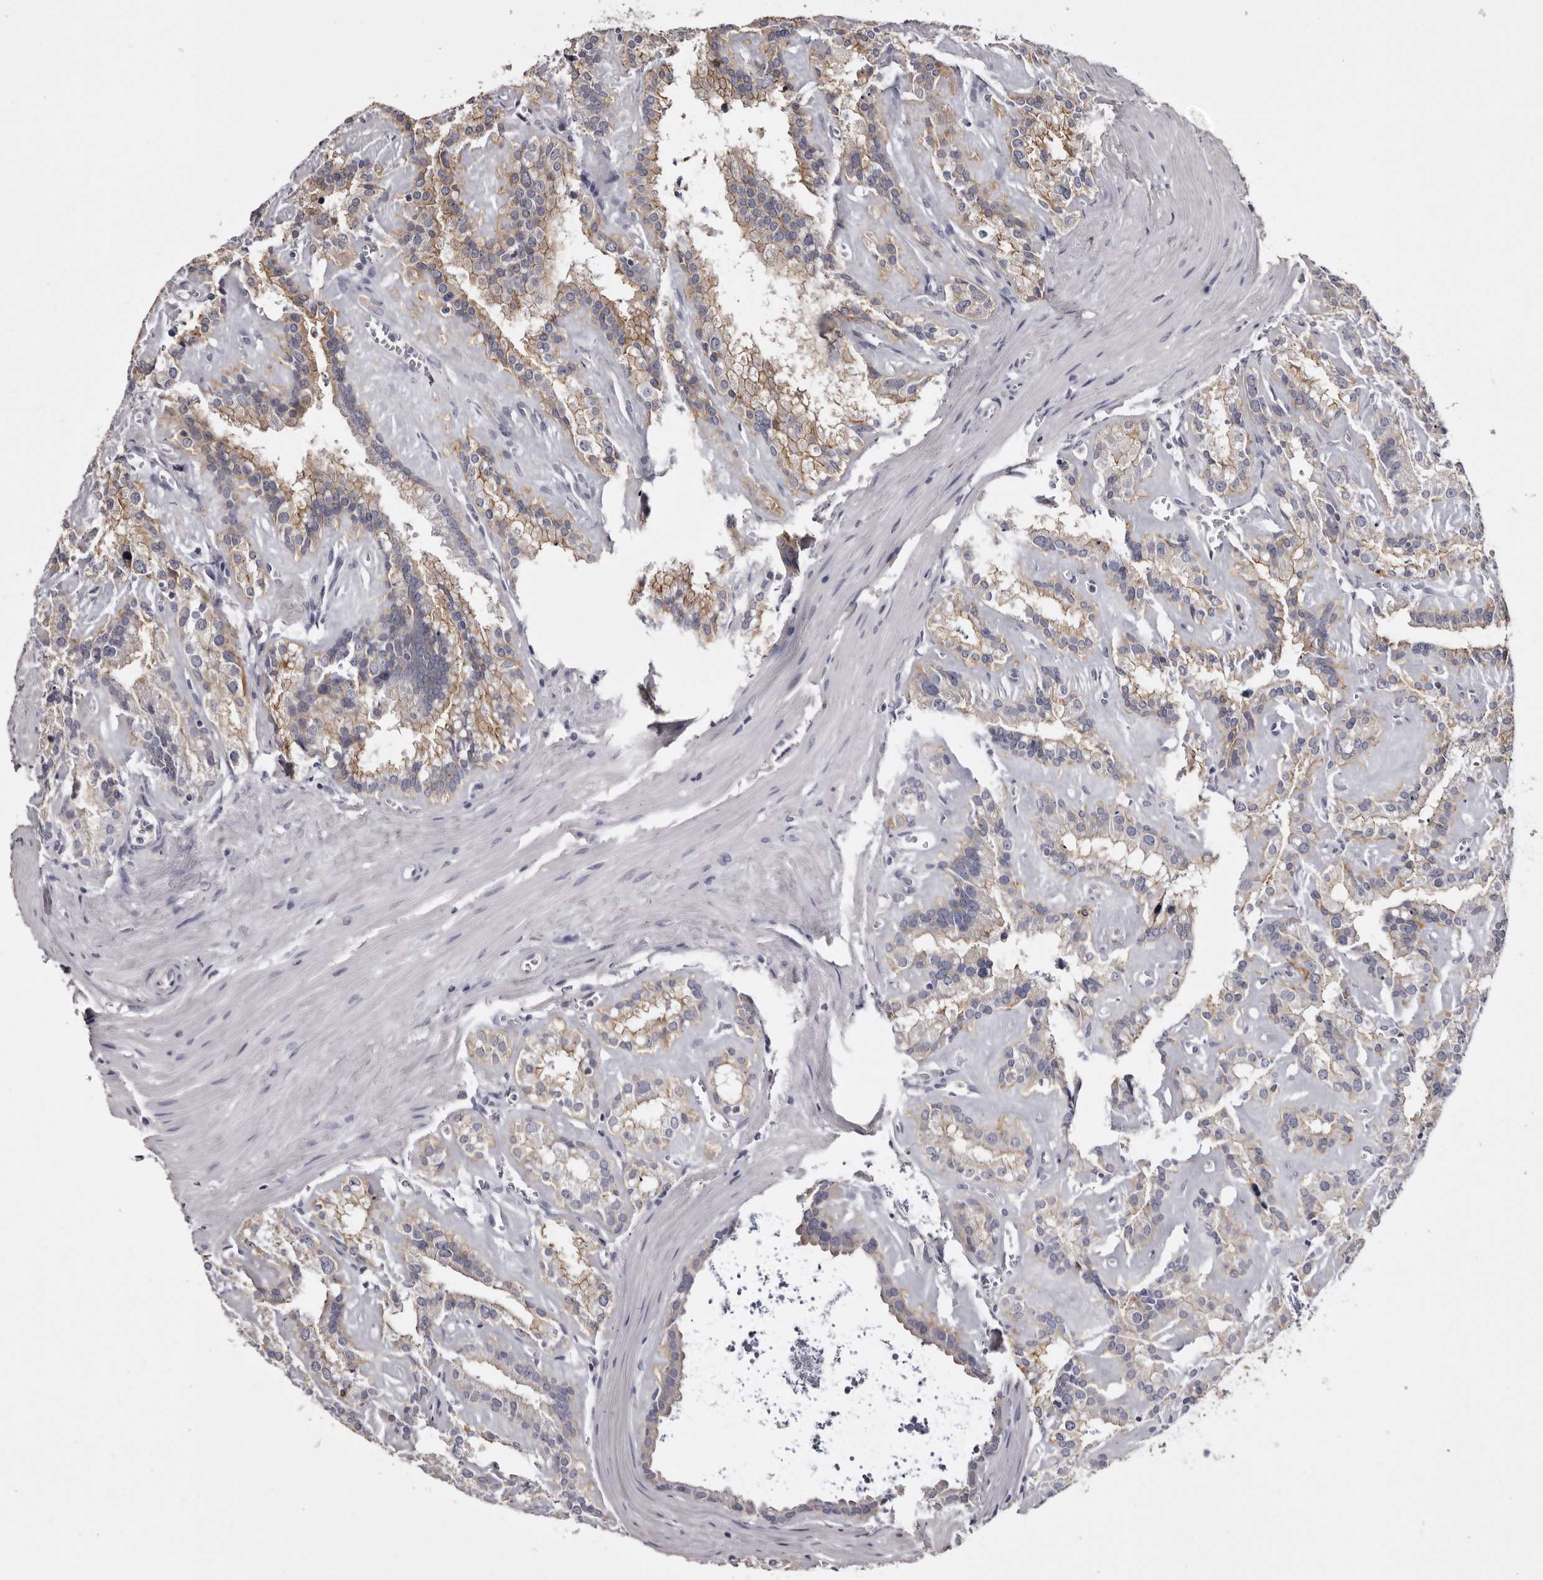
{"staining": {"intensity": "moderate", "quantity": ">75%", "location": "cytoplasmic/membranous"}, "tissue": "seminal vesicle", "cell_type": "Glandular cells", "image_type": "normal", "snomed": [{"axis": "morphology", "description": "Normal tissue, NOS"}, {"axis": "topography", "description": "Prostate"}, {"axis": "topography", "description": "Seminal veicle"}], "caption": "Glandular cells display medium levels of moderate cytoplasmic/membranous expression in approximately >75% of cells in unremarkable human seminal vesicle. The staining is performed using DAB (3,3'-diaminobenzidine) brown chromogen to label protein expression. The nuclei are counter-stained blue using hematoxylin.", "gene": "LAD1", "patient": {"sex": "male", "age": 59}}